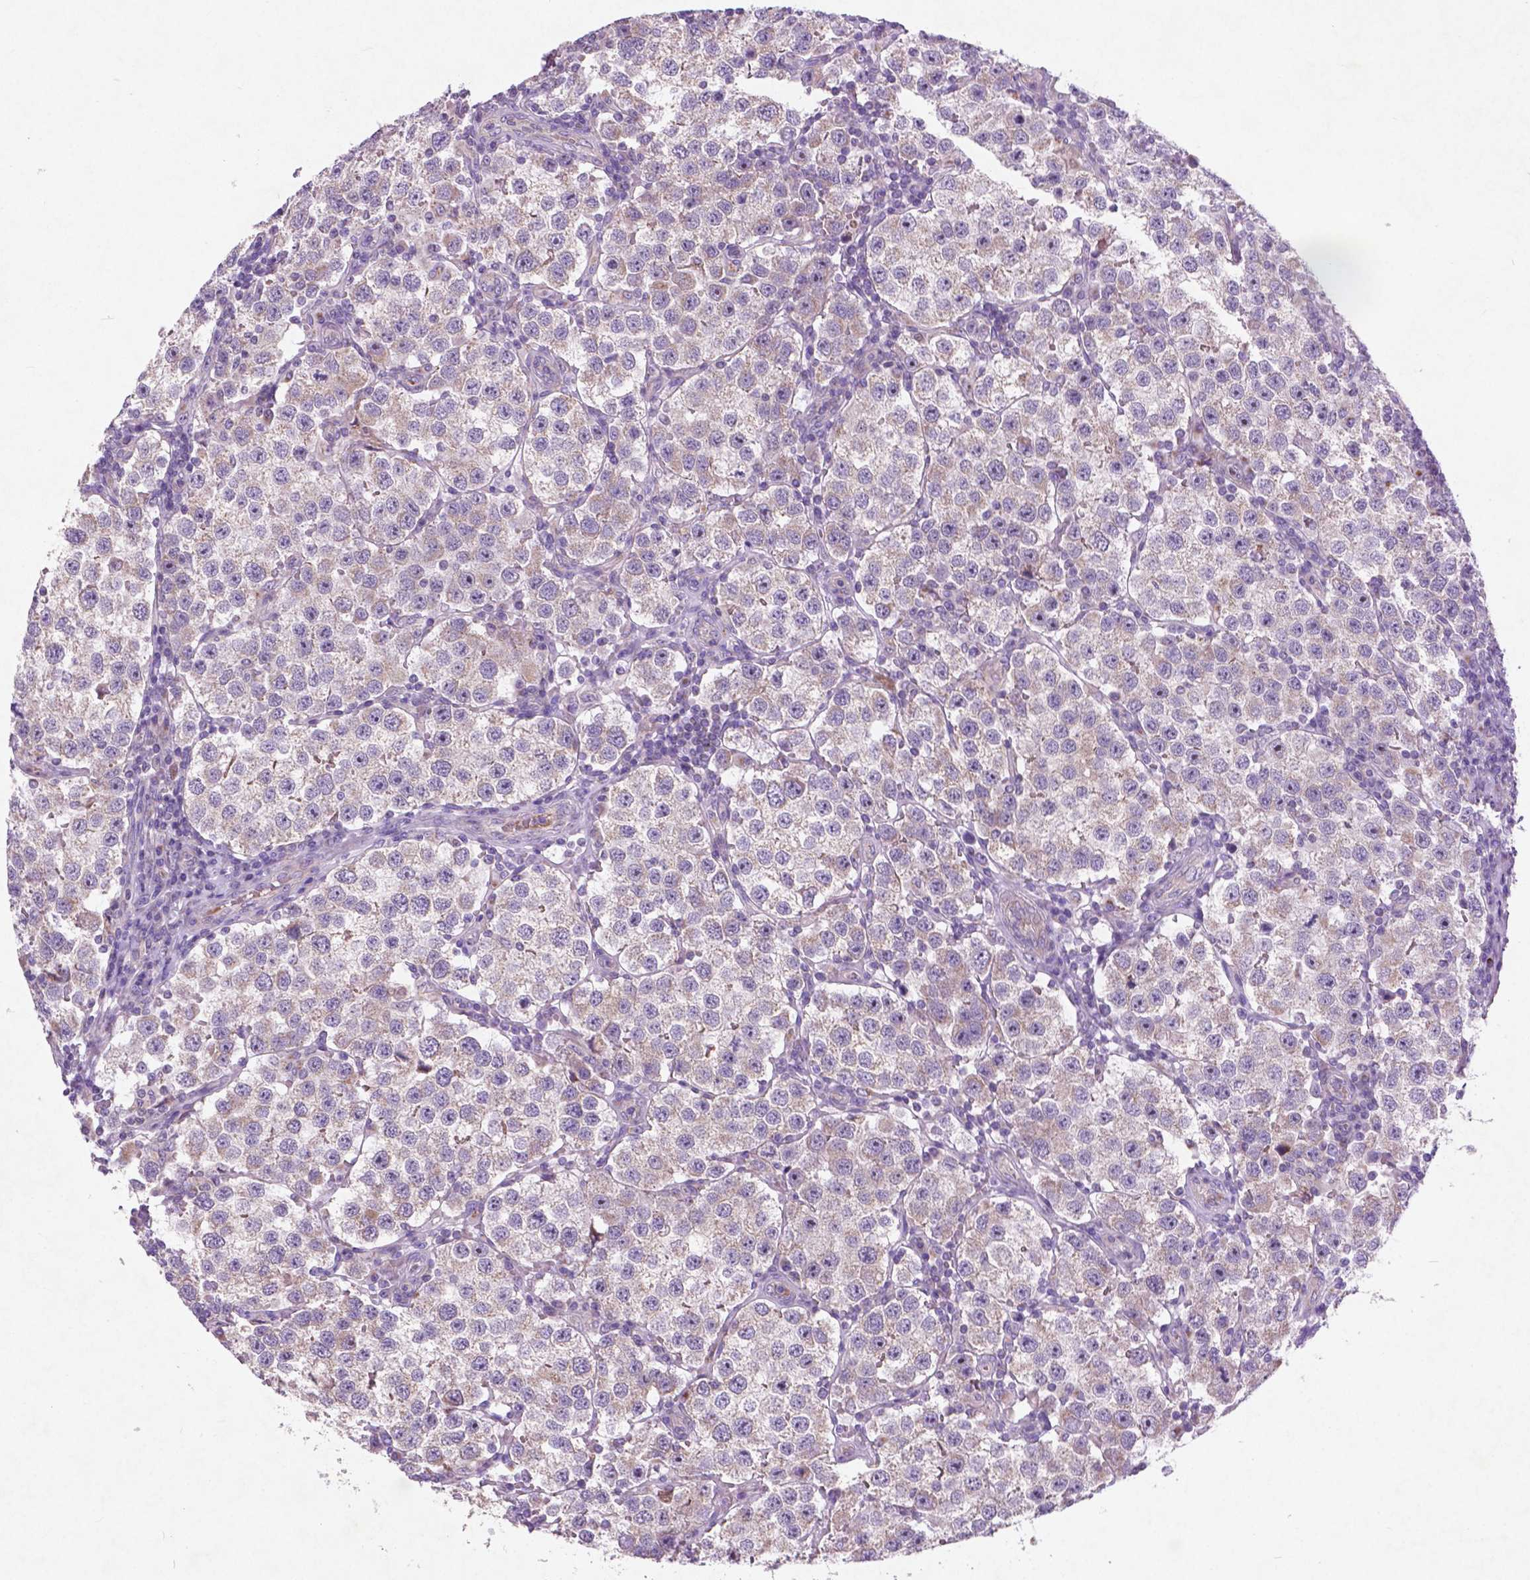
{"staining": {"intensity": "weak", "quantity": "25%-75%", "location": "cytoplasmic/membranous"}, "tissue": "testis cancer", "cell_type": "Tumor cells", "image_type": "cancer", "snomed": [{"axis": "morphology", "description": "Seminoma, NOS"}, {"axis": "topography", "description": "Testis"}], "caption": "Testis cancer (seminoma) stained with DAB immunohistochemistry exhibits low levels of weak cytoplasmic/membranous expression in approximately 25%-75% of tumor cells. (Stains: DAB (3,3'-diaminobenzidine) in brown, nuclei in blue, Microscopy: brightfield microscopy at high magnification).", "gene": "ATG4D", "patient": {"sex": "male", "age": 37}}